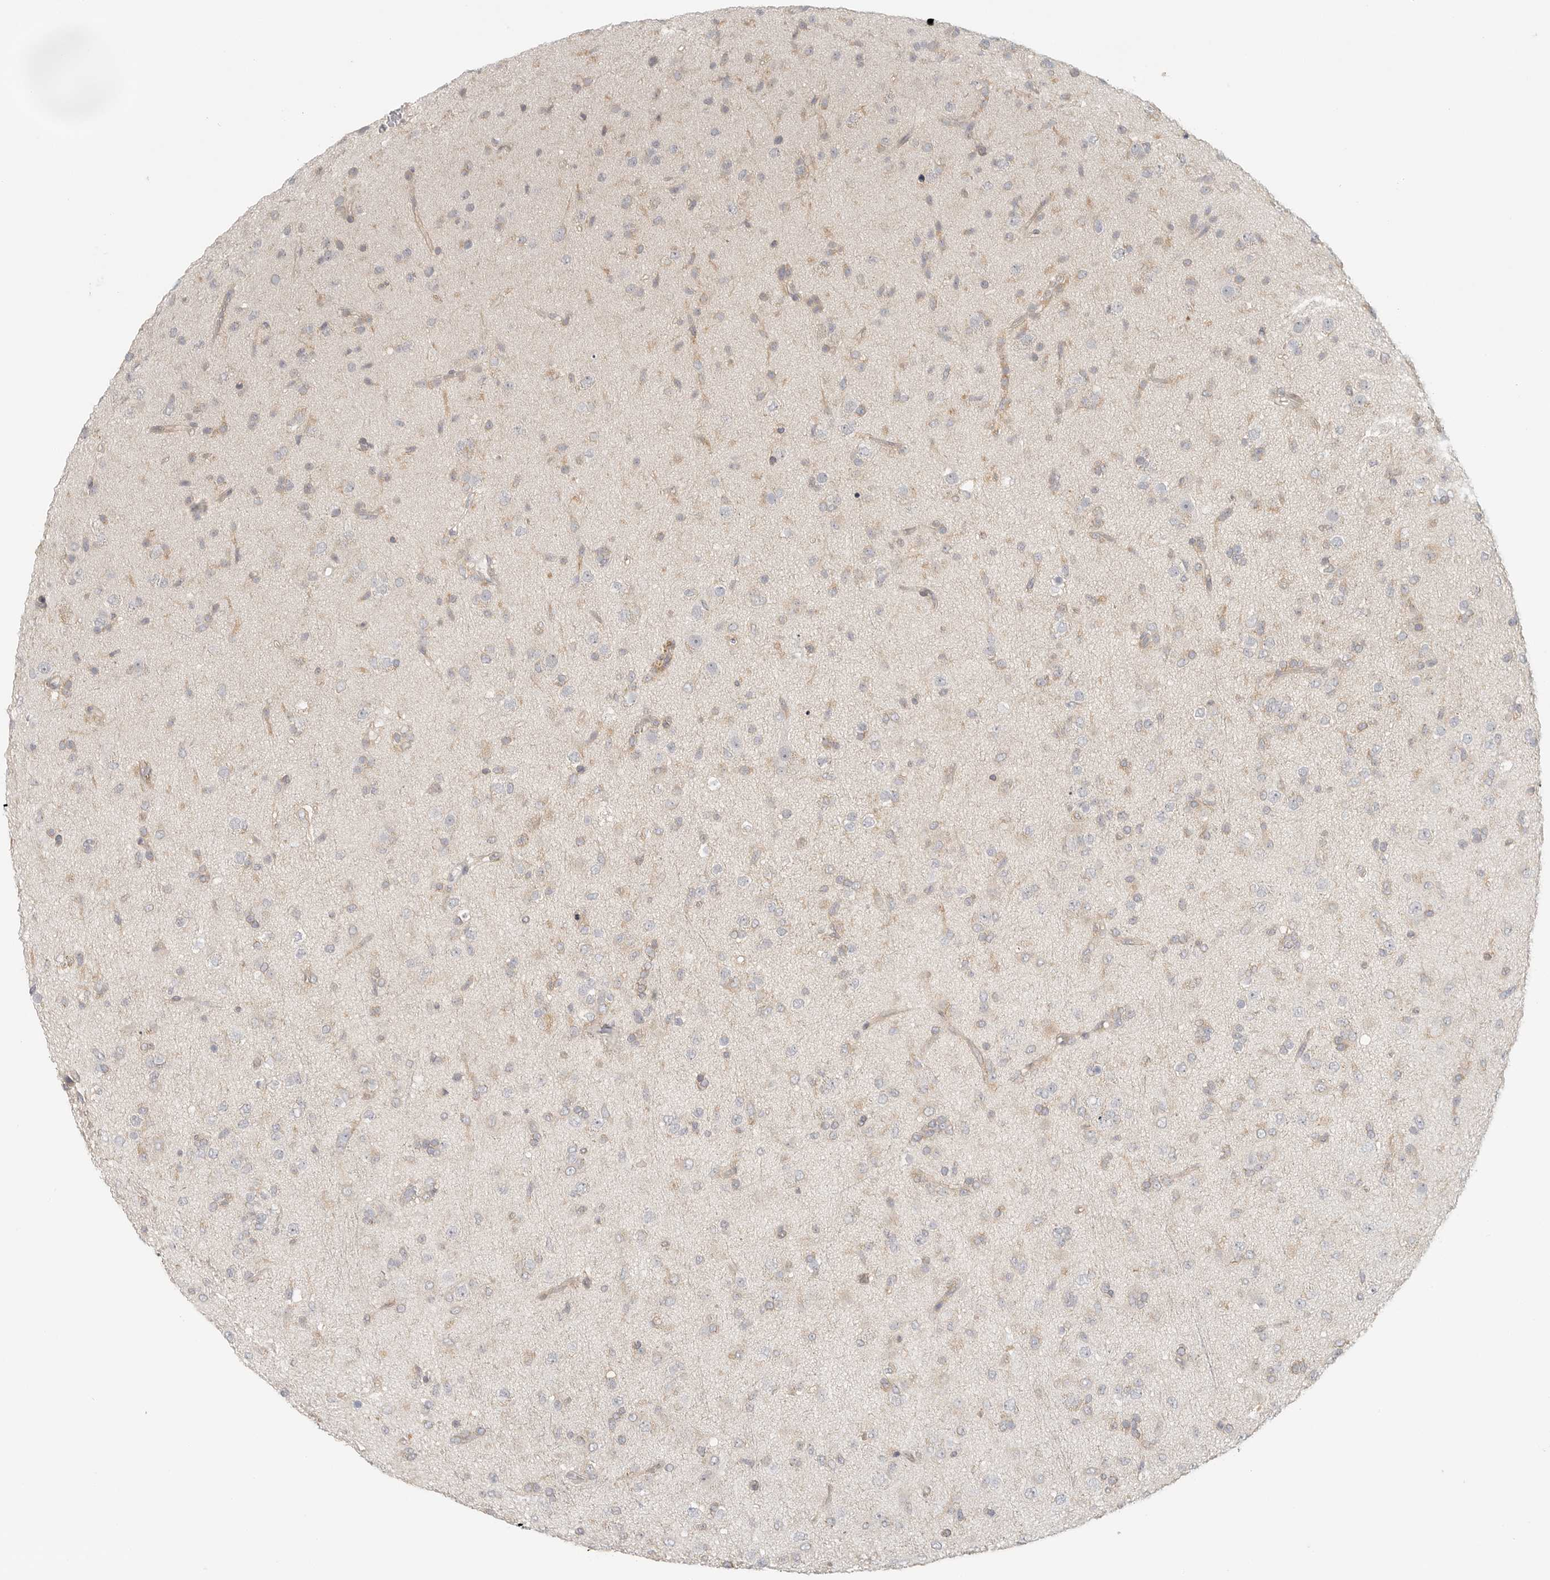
{"staining": {"intensity": "weak", "quantity": "25%-75%", "location": "cytoplasmic/membranous"}, "tissue": "glioma", "cell_type": "Tumor cells", "image_type": "cancer", "snomed": [{"axis": "morphology", "description": "Glioma, malignant, Low grade"}, {"axis": "topography", "description": "Brain"}], "caption": "An IHC histopathology image of tumor tissue is shown. Protein staining in brown highlights weak cytoplasmic/membranous positivity in glioma within tumor cells.", "gene": "HDAC6", "patient": {"sex": "male", "age": 65}}